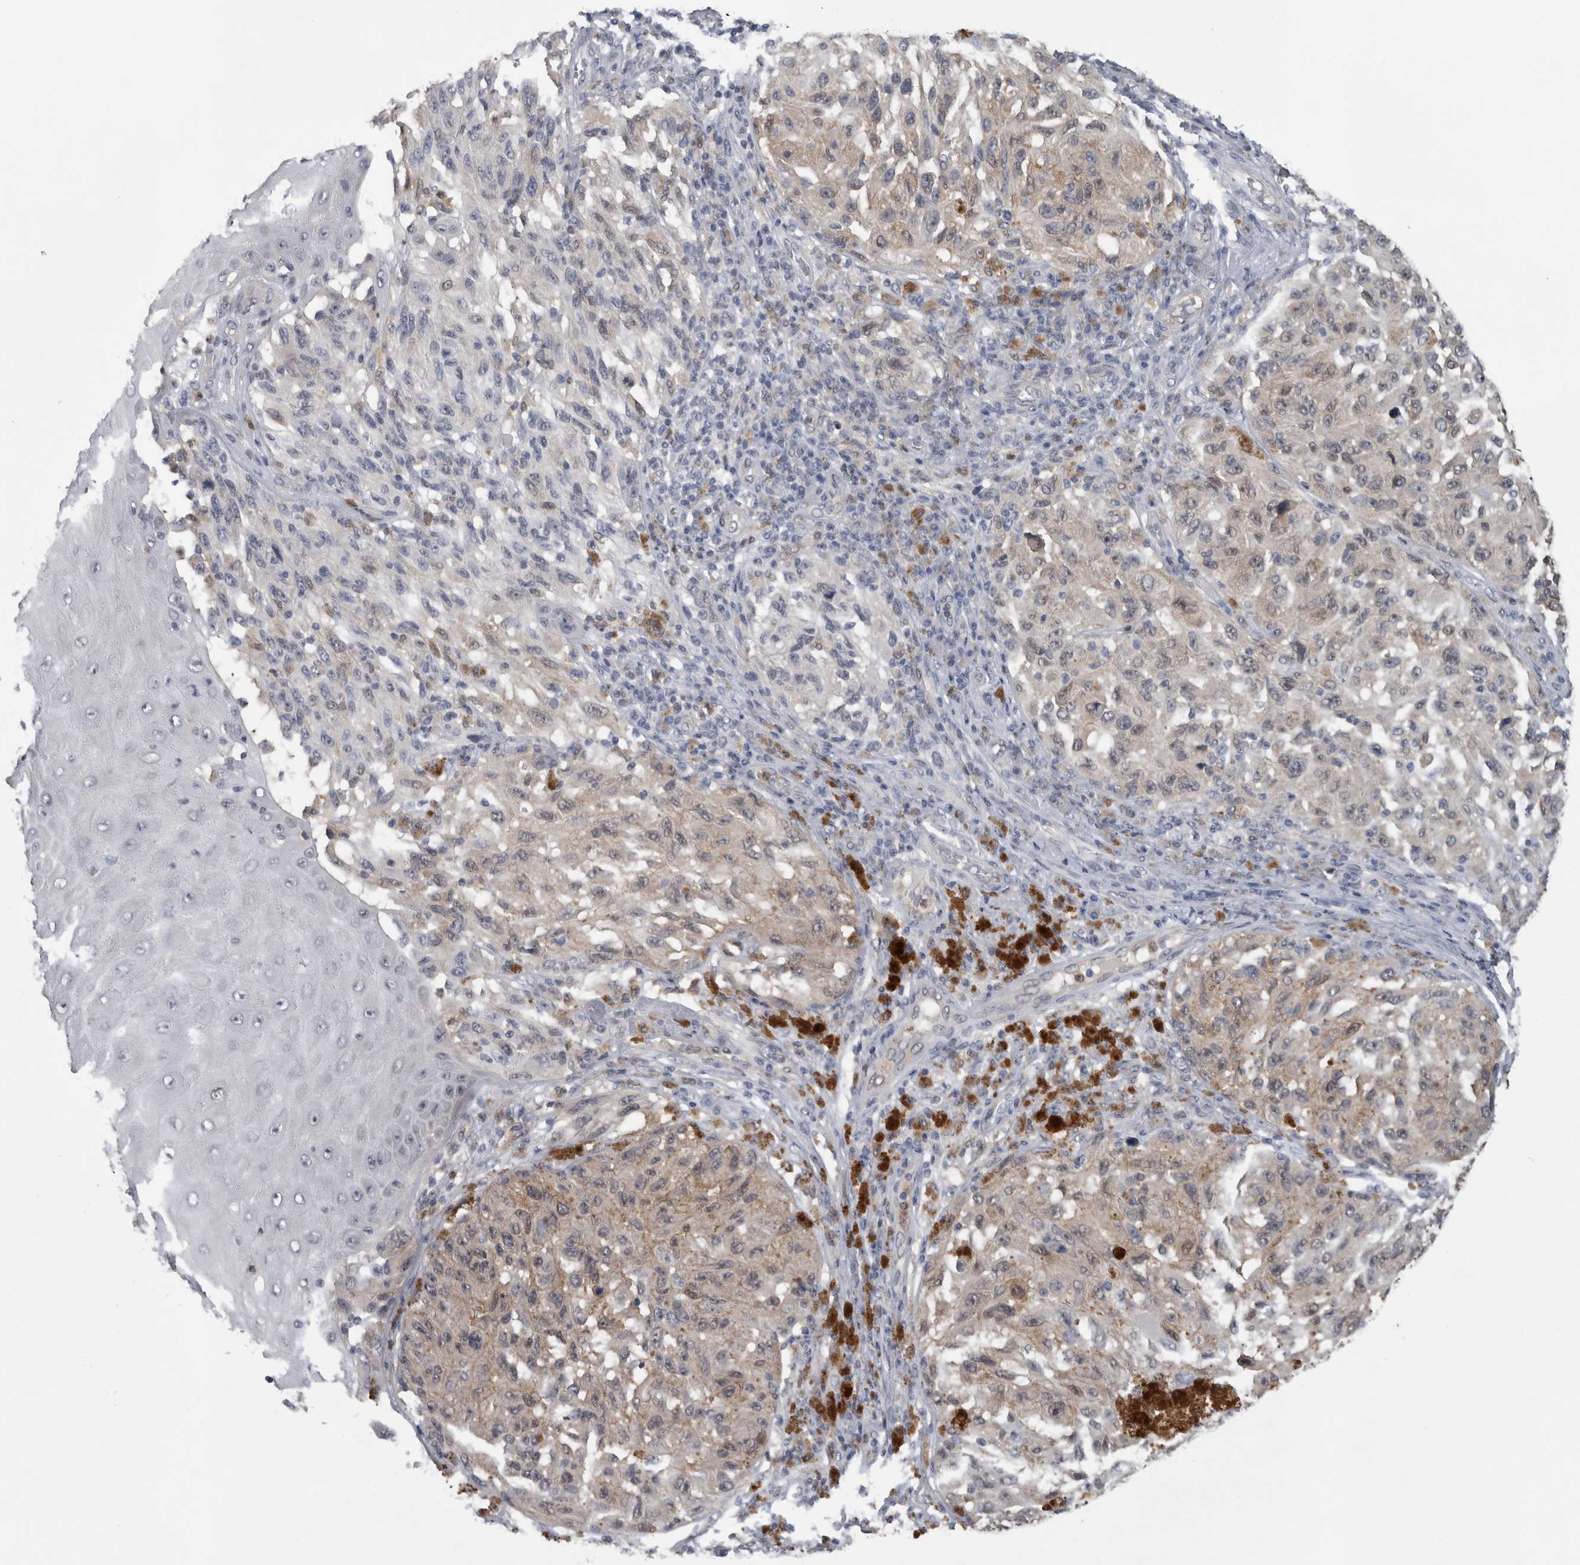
{"staining": {"intensity": "weak", "quantity": "25%-75%", "location": "cytoplasmic/membranous"}, "tissue": "melanoma", "cell_type": "Tumor cells", "image_type": "cancer", "snomed": [{"axis": "morphology", "description": "Malignant melanoma, NOS"}, {"axis": "topography", "description": "Skin"}], "caption": "Immunohistochemistry (IHC) (DAB) staining of melanoma exhibits weak cytoplasmic/membranous protein positivity in approximately 25%-75% of tumor cells.", "gene": "NAPRT", "patient": {"sex": "female", "age": 73}}